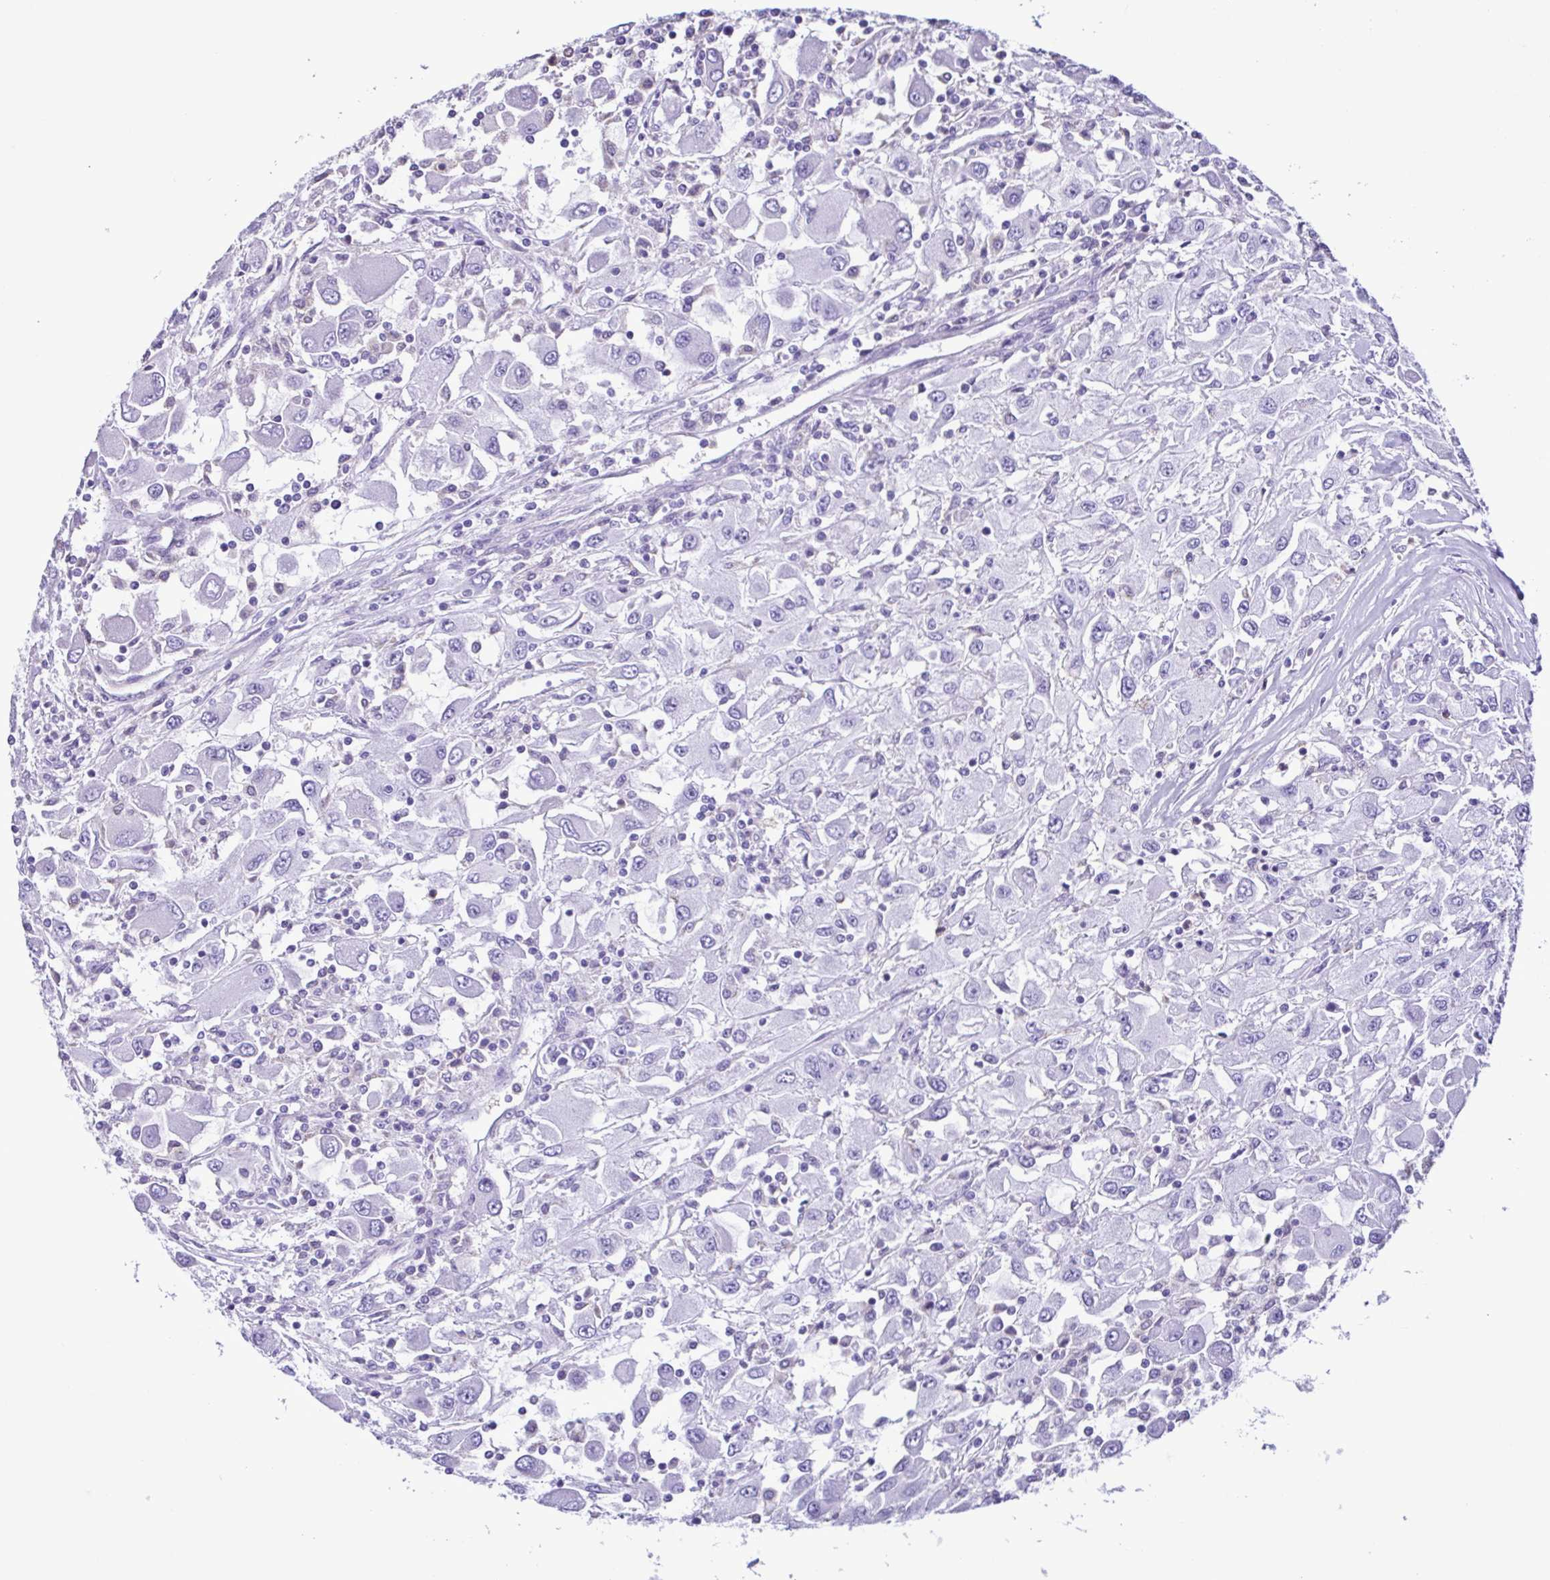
{"staining": {"intensity": "negative", "quantity": "none", "location": "none"}, "tissue": "renal cancer", "cell_type": "Tumor cells", "image_type": "cancer", "snomed": [{"axis": "morphology", "description": "Adenocarcinoma, NOS"}, {"axis": "topography", "description": "Kidney"}], "caption": "This histopathology image is of renal cancer (adenocarcinoma) stained with immunohistochemistry to label a protein in brown with the nuclei are counter-stained blue. There is no staining in tumor cells.", "gene": "CBY2", "patient": {"sex": "female", "age": 67}}